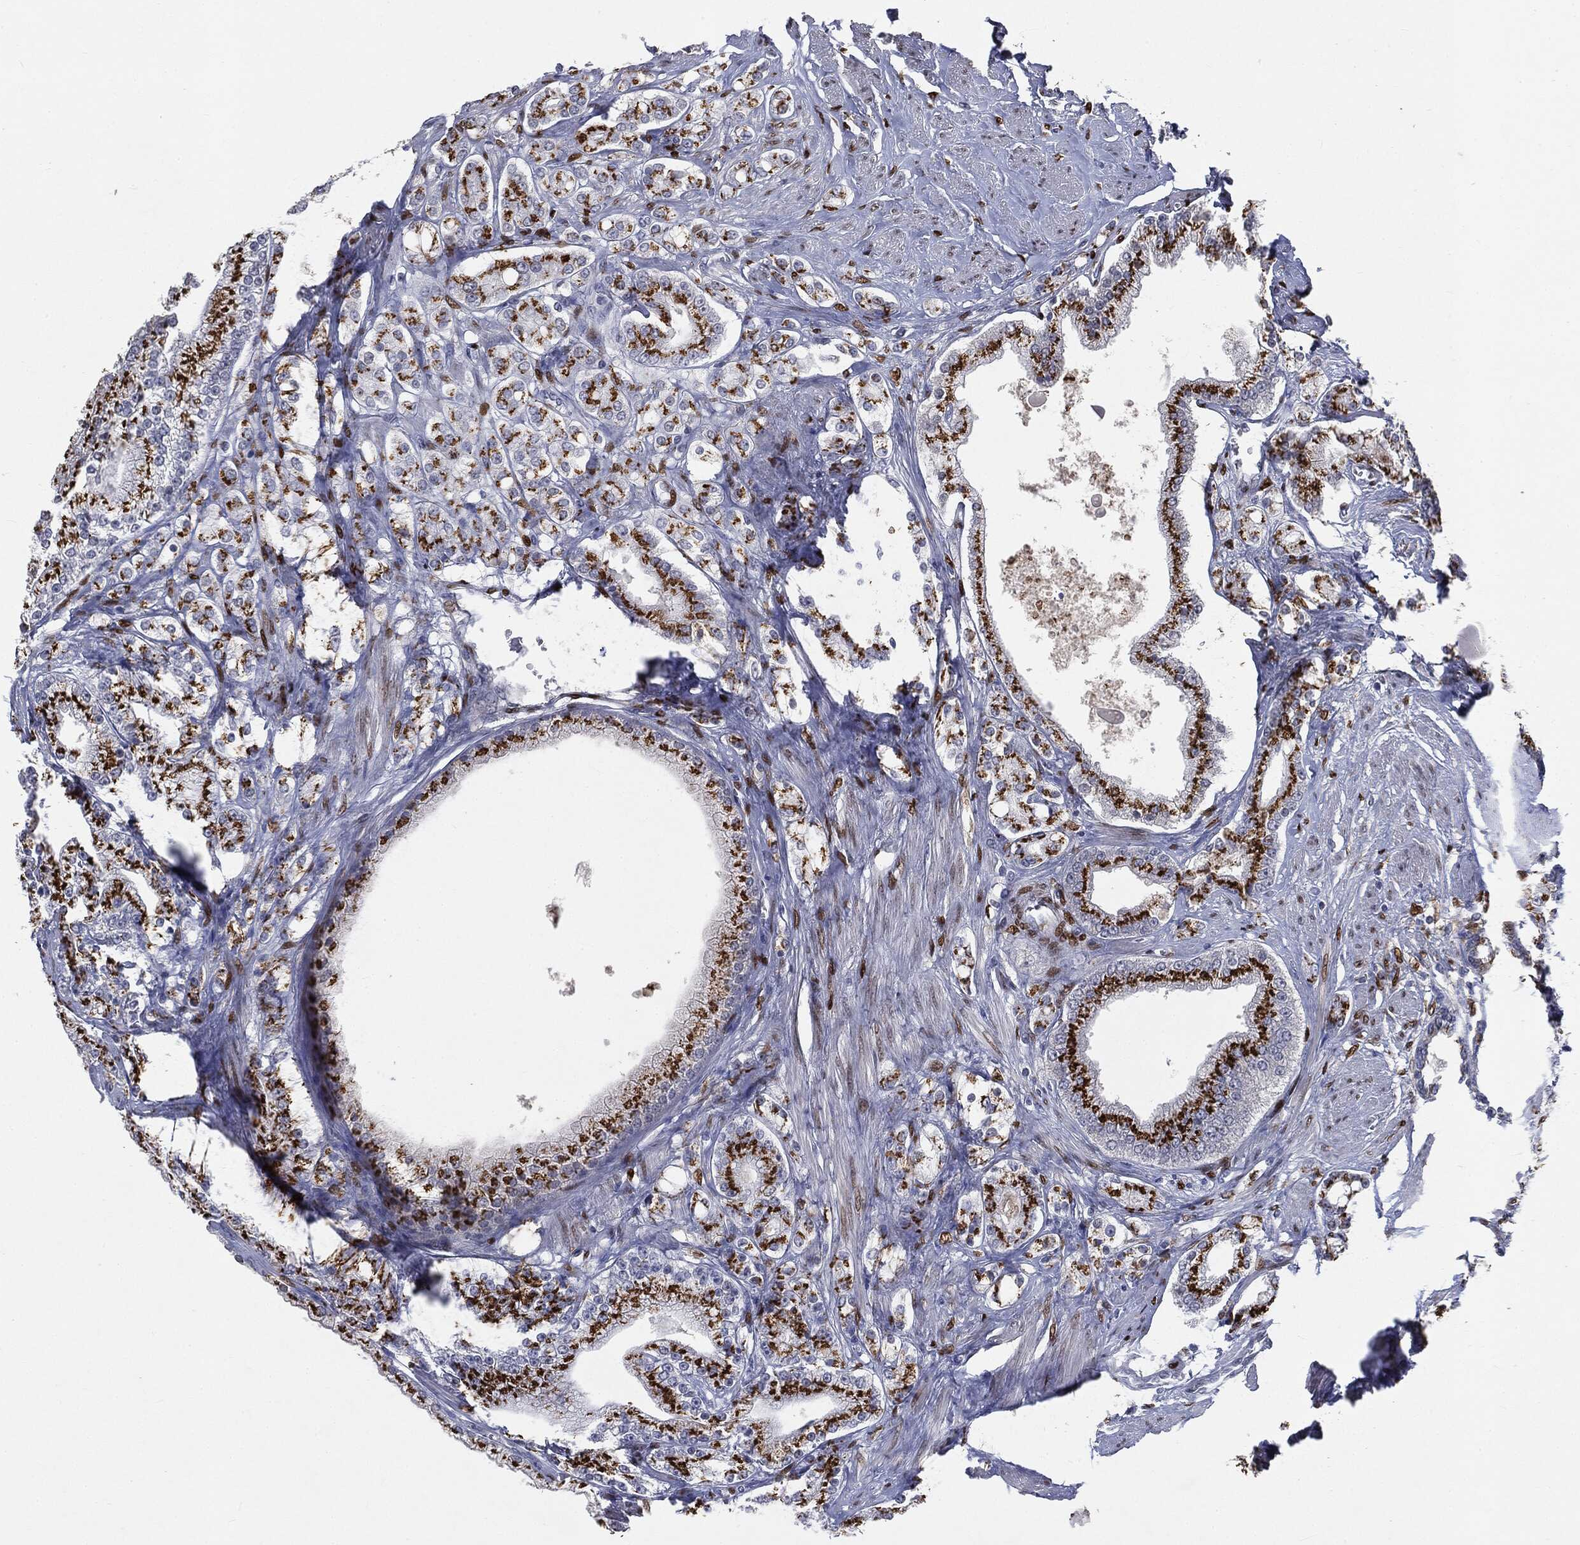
{"staining": {"intensity": "strong", "quantity": ">75%", "location": "cytoplasmic/membranous"}, "tissue": "prostate cancer", "cell_type": "Tumor cells", "image_type": "cancer", "snomed": [{"axis": "morphology", "description": "Adenocarcinoma, NOS"}, {"axis": "topography", "description": "Prostate and seminal vesicle, NOS"}, {"axis": "topography", "description": "Prostate"}], "caption": "Protein expression analysis of prostate adenocarcinoma reveals strong cytoplasmic/membranous positivity in about >75% of tumor cells.", "gene": "CASD1", "patient": {"sex": "male", "age": 67}}